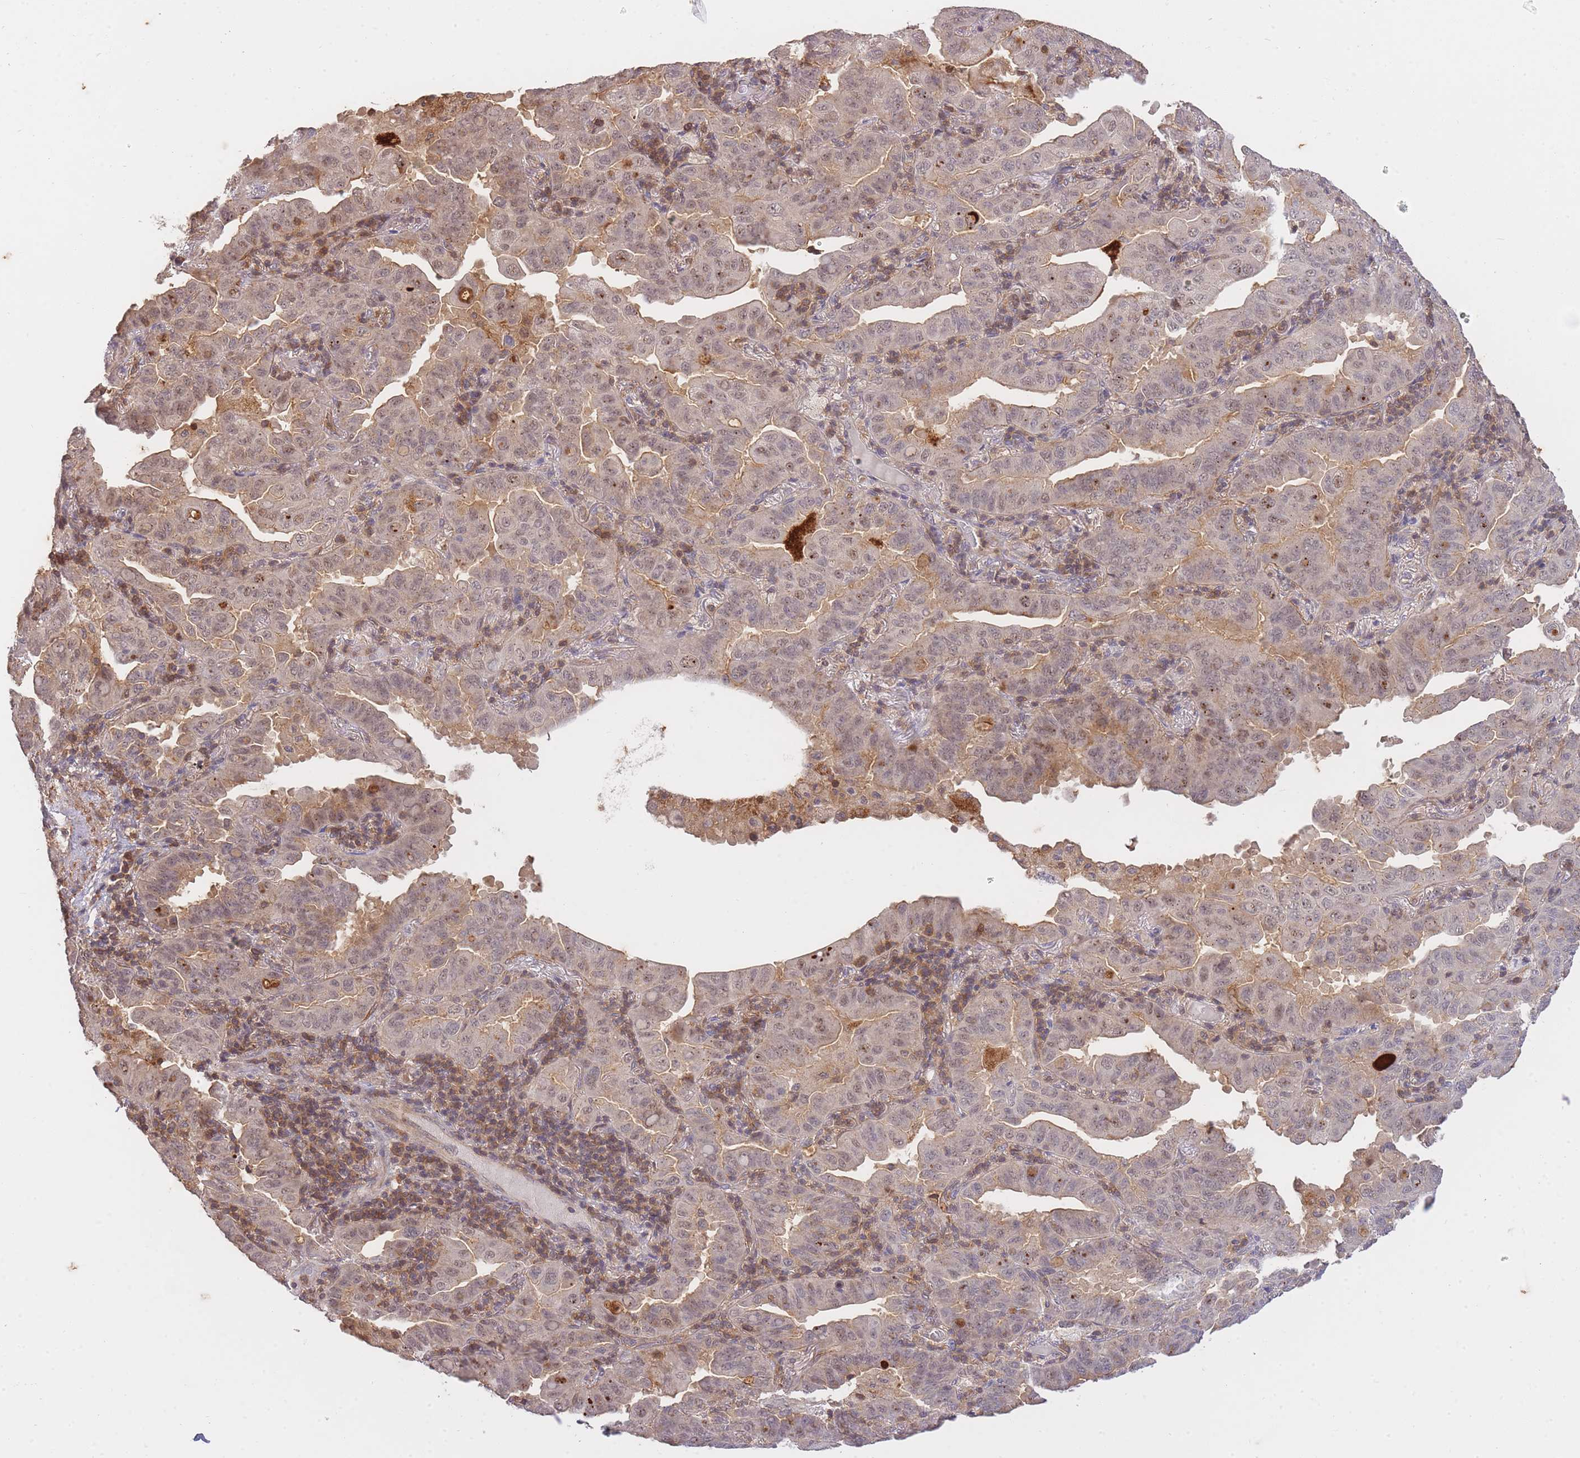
{"staining": {"intensity": "weak", "quantity": "25%-75%", "location": "cytoplasmic/membranous,nuclear"}, "tissue": "lung cancer", "cell_type": "Tumor cells", "image_type": "cancer", "snomed": [{"axis": "morphology", "description": "Adenocarcinoma, NOS"}, {"axis": "topography", "description": "Lung"}], "caption": "Immunohistochemistry (IHC) of lung cancer (adenocarcinoma) exhibits low levels of weak cytoplasmic/membranous and nuclear expression in about 25%-75% of tumor cells.", "gene": "ST8SIA4", "patient": {"sex": "male", "age": 64}}